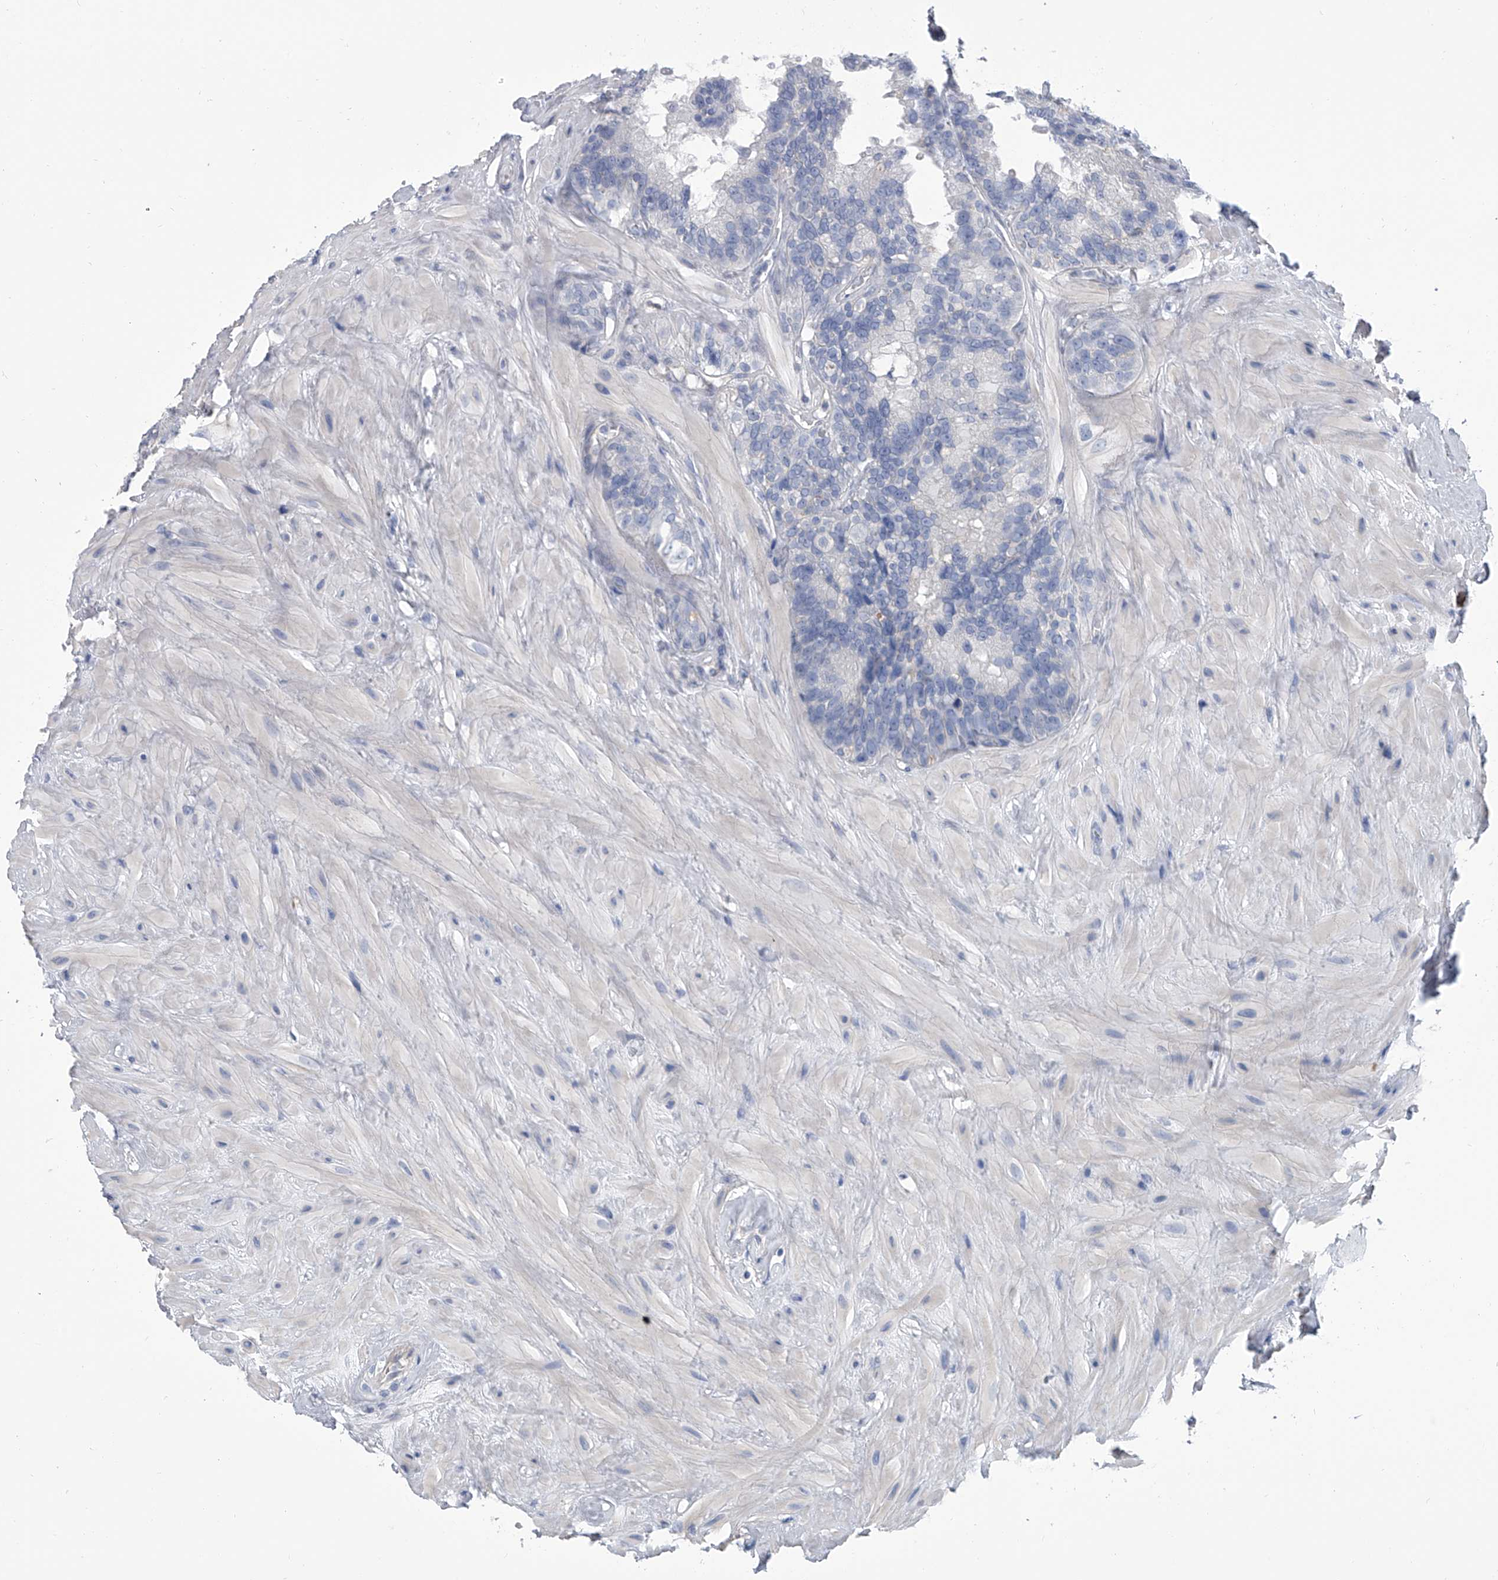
{"staining": {"intensity": "negative", "quantity": "none", "location": "none"}, "tissue": "seminal vesicle", "cell_type": "Glandular cells", "image_type": "normal", "snomed": [{"axis": "morphology", "description": "Normal tissue, NOS"}, {"axis": "topography", "description": "Seminal veicle"}], "caption": "Photomicrograph shows no protein positivity in glandular cells of benign seminal vesicle.", "gene": "SERPINB9", "patient": {"sex": "male", "age": 80}}